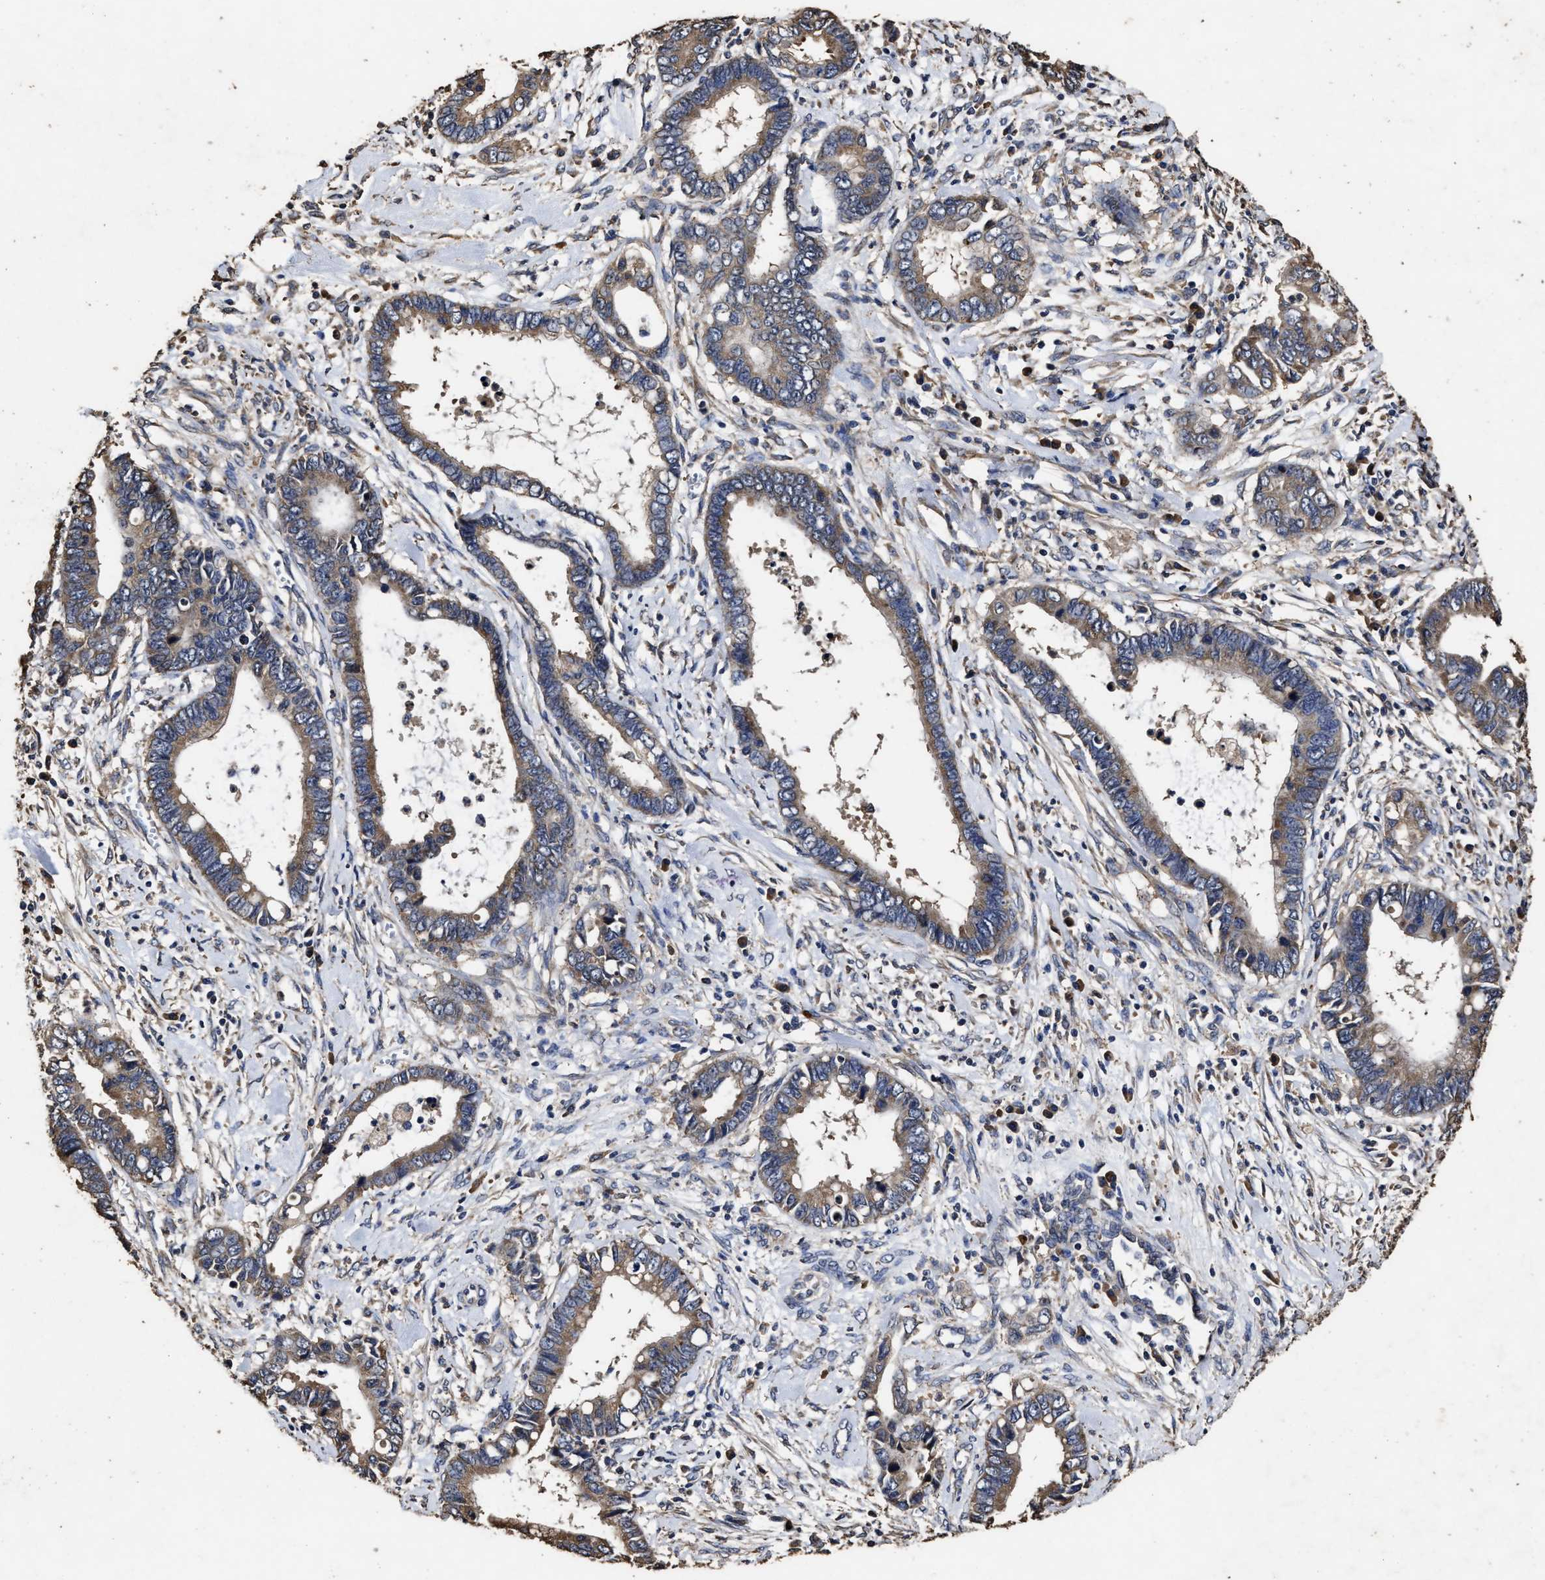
{"staining": {"intensity": "moderate", "quantity": ">75%", "location": "cytoplasmic/membranous"}, "tissue": "cervical cancer", "cell_type": "Tumor cells", "image_type": "cancer", "snomed": [{"axis": "morphology", "description": "Adenocarcinoma, NOS"}, {"axis": "topography", "description": "Cervix"}], "caption": "A brown stain labels moderate cytoplasmic/membranous staining of a protein in cervical cancer tumor cells.", "gene": "PPM1K", "patient": {"sex": "female", "age": 44}}